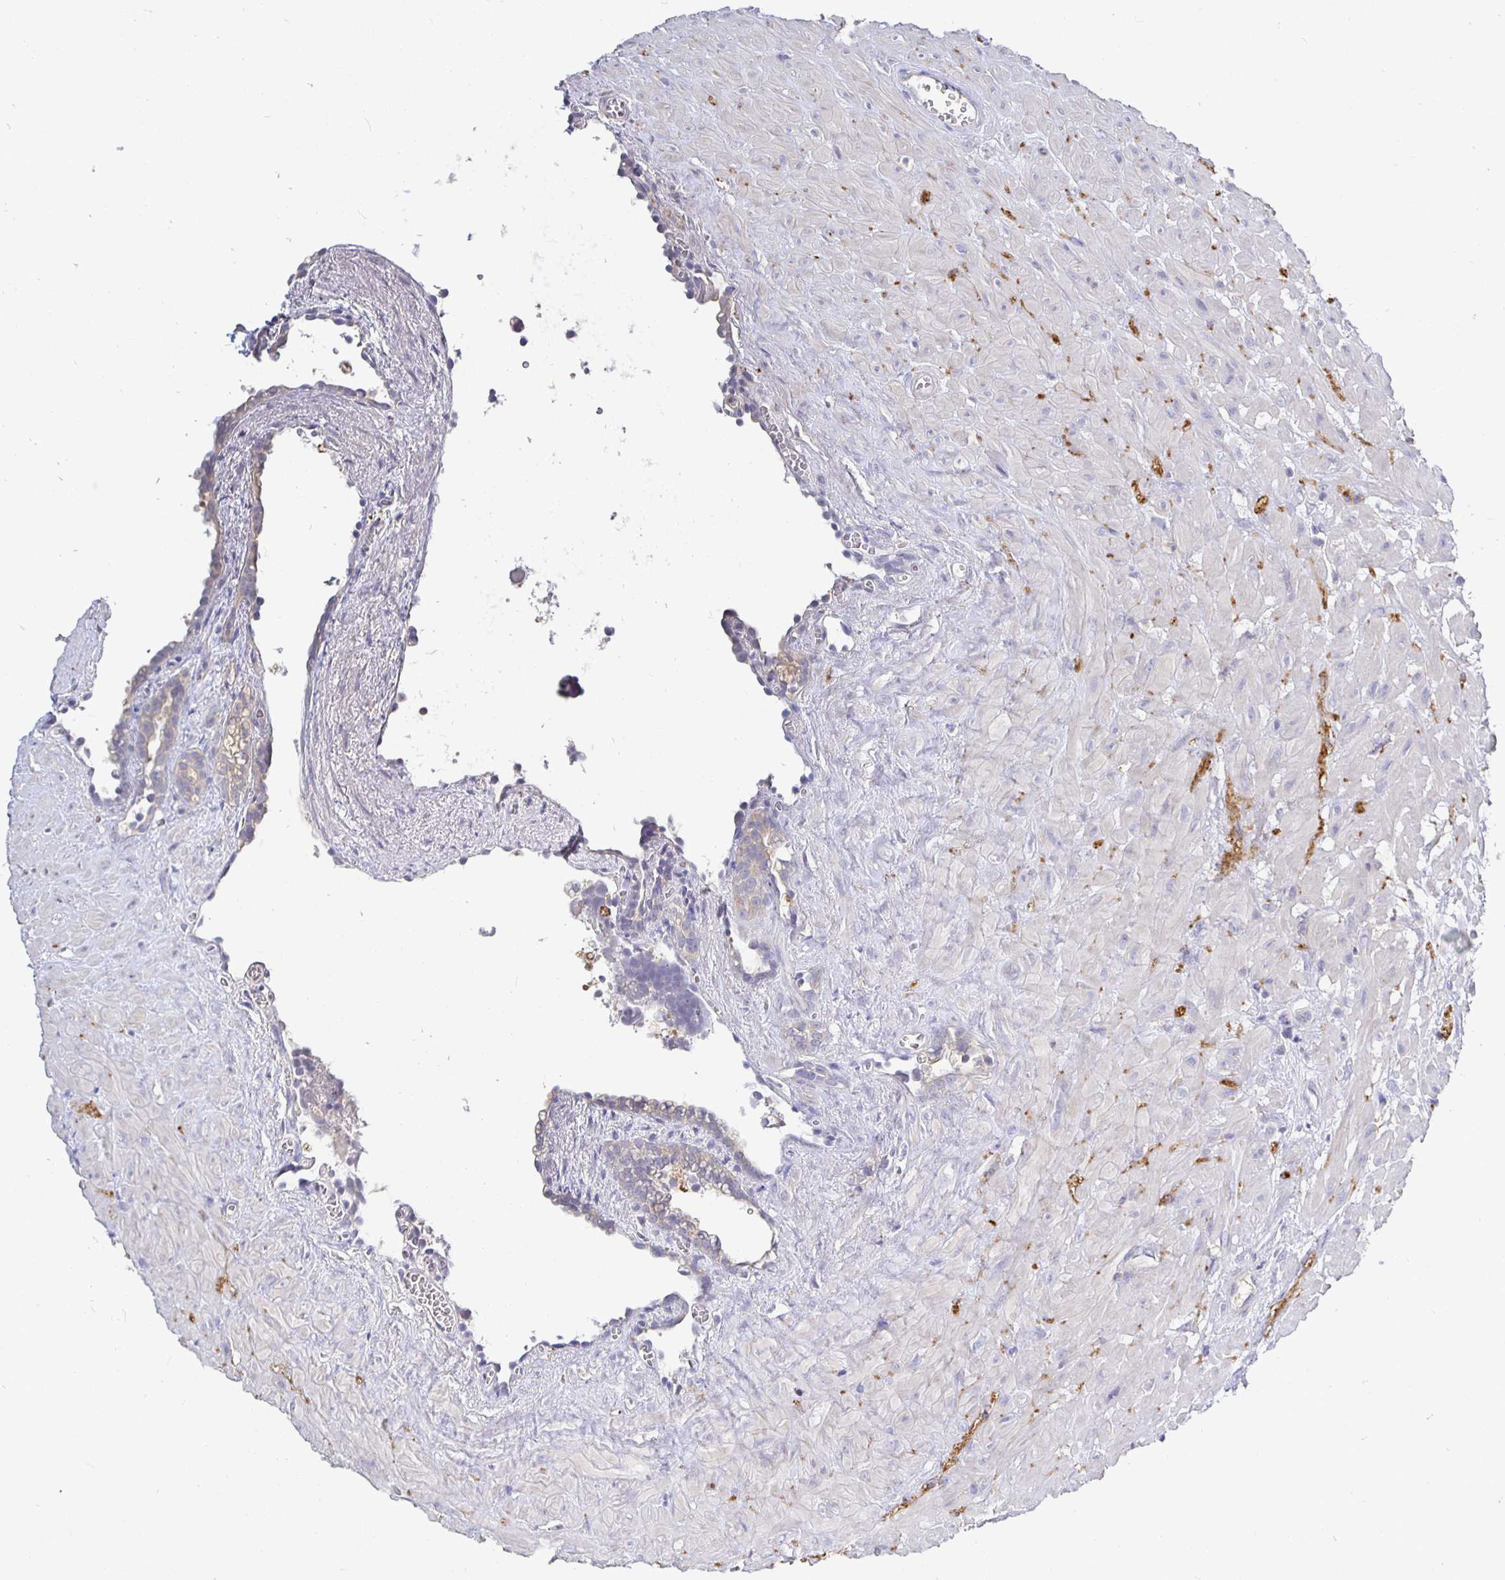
{"staining": {"intensity": "weak", "quantity": "25%-75%", "location": "cytoplasmic/membranous"}, "tissue": "seminal vesicle", "cell_type": "Glandular cells", "image_type": "normal", "snomed": [{"axis": "morphology", "description": "Normal tissue, NOS"}, {"axis": "topography", "description": "Seminal veicle"}], "caption": "This is a photomicrograph of immunohistochemistry (IHC) staining of unremarkable seminal vesicle, which shows weak staining in the cytoplasmic/membranous of glandular cells.", "gene": "KIF21A", "patient": {"sex": "male", "age": 76}}